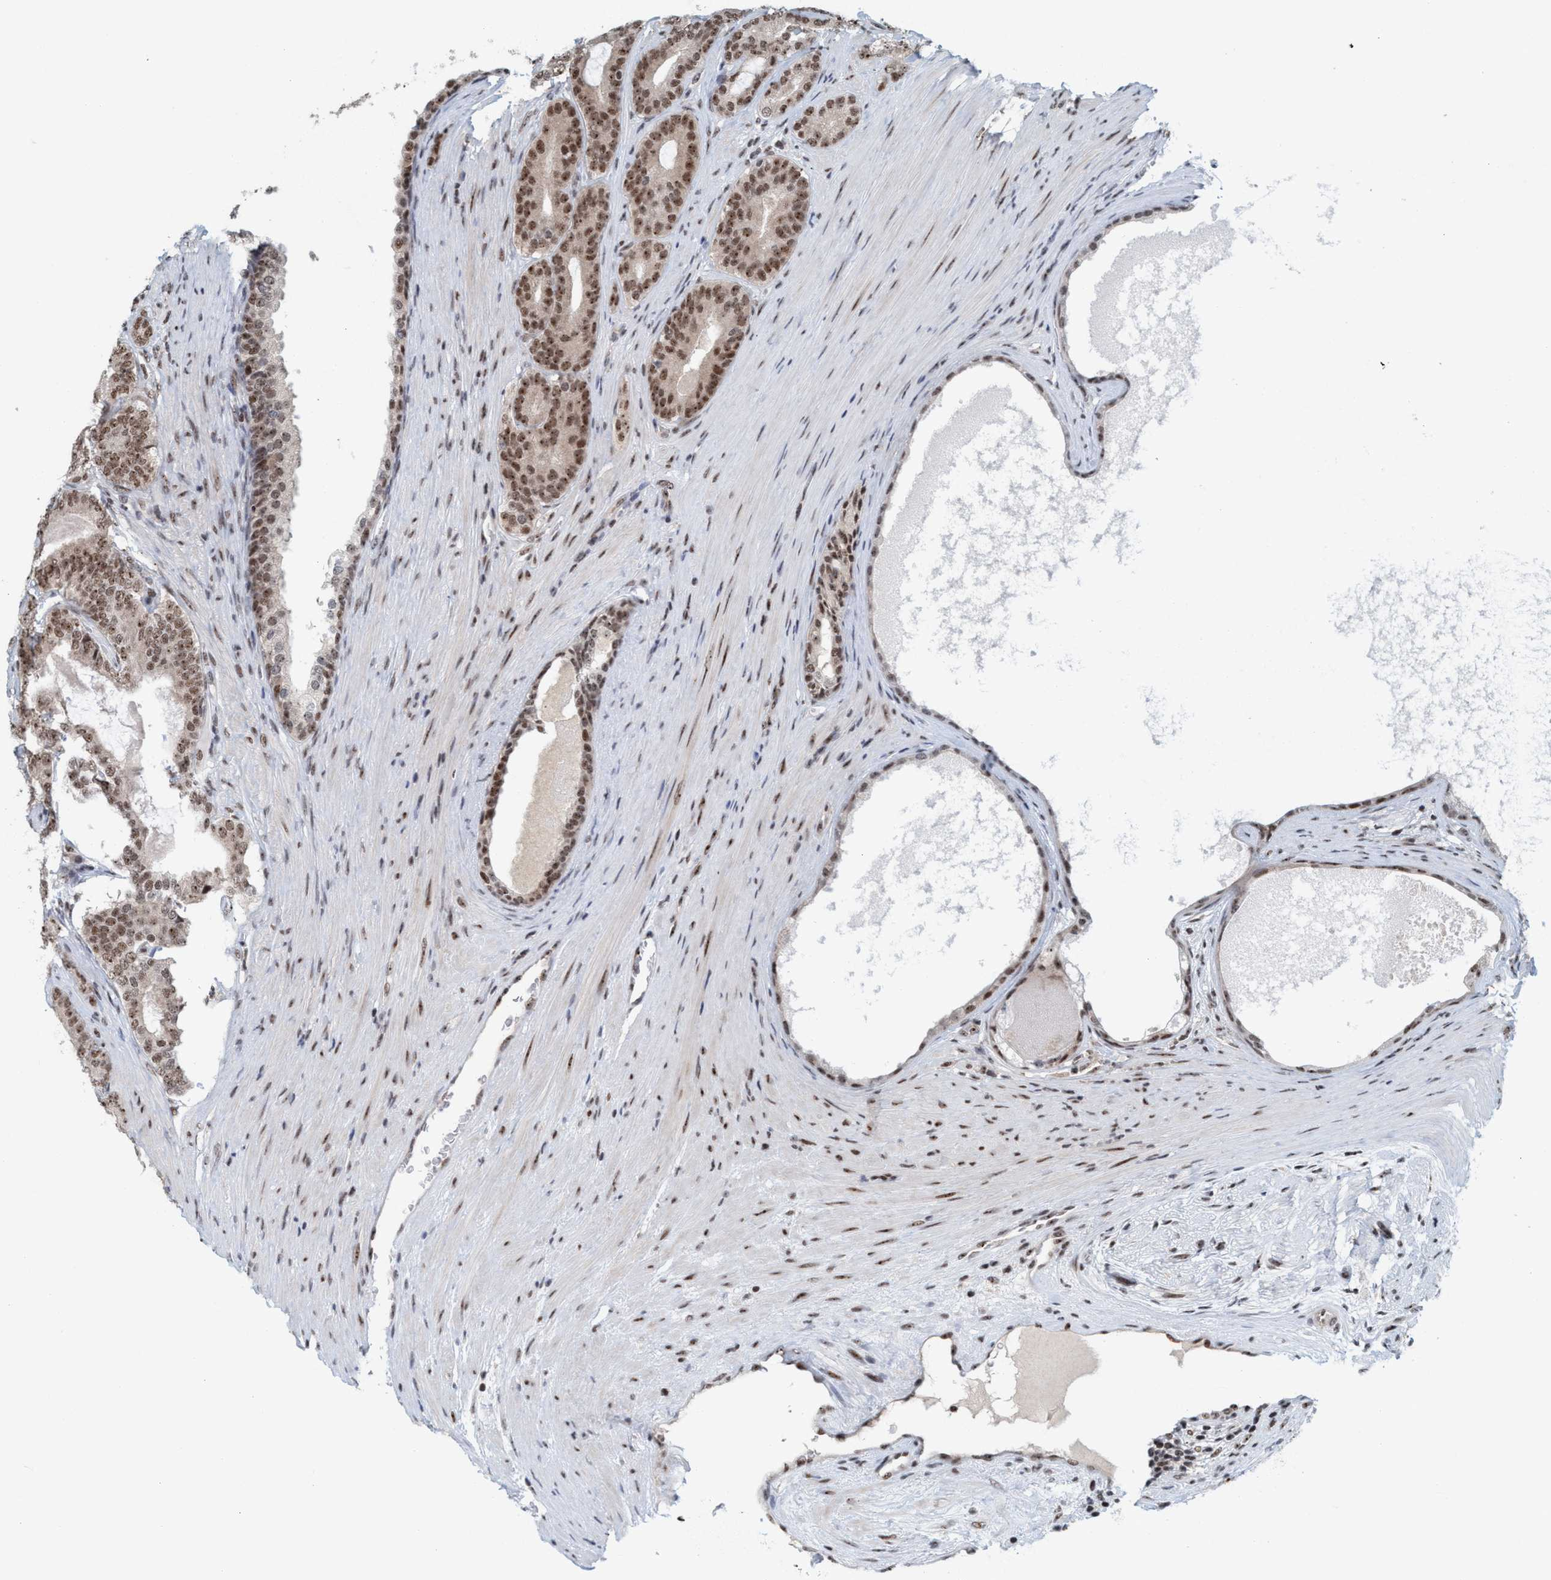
{"staining": {"intensity": "moderate", "quantity": ">75%", "location": "nuclear"}, "tissue": "prostate cancer", "cell_type": "Tumor cells", "image_type": "cancer", "snomed": [{"axis": "morphology", "description": "Adenocarcinoma, High grade"}, {"axis": "topography", "description": "Prostate"}], "caption": "This photomicrograph shows IHC staining of human prostate cancer, with medium moderate nuclear positivity in approximately >75% of tumor cells.", "gene": "SMCR8", "patient": {"sex": "male", "age": 60}}